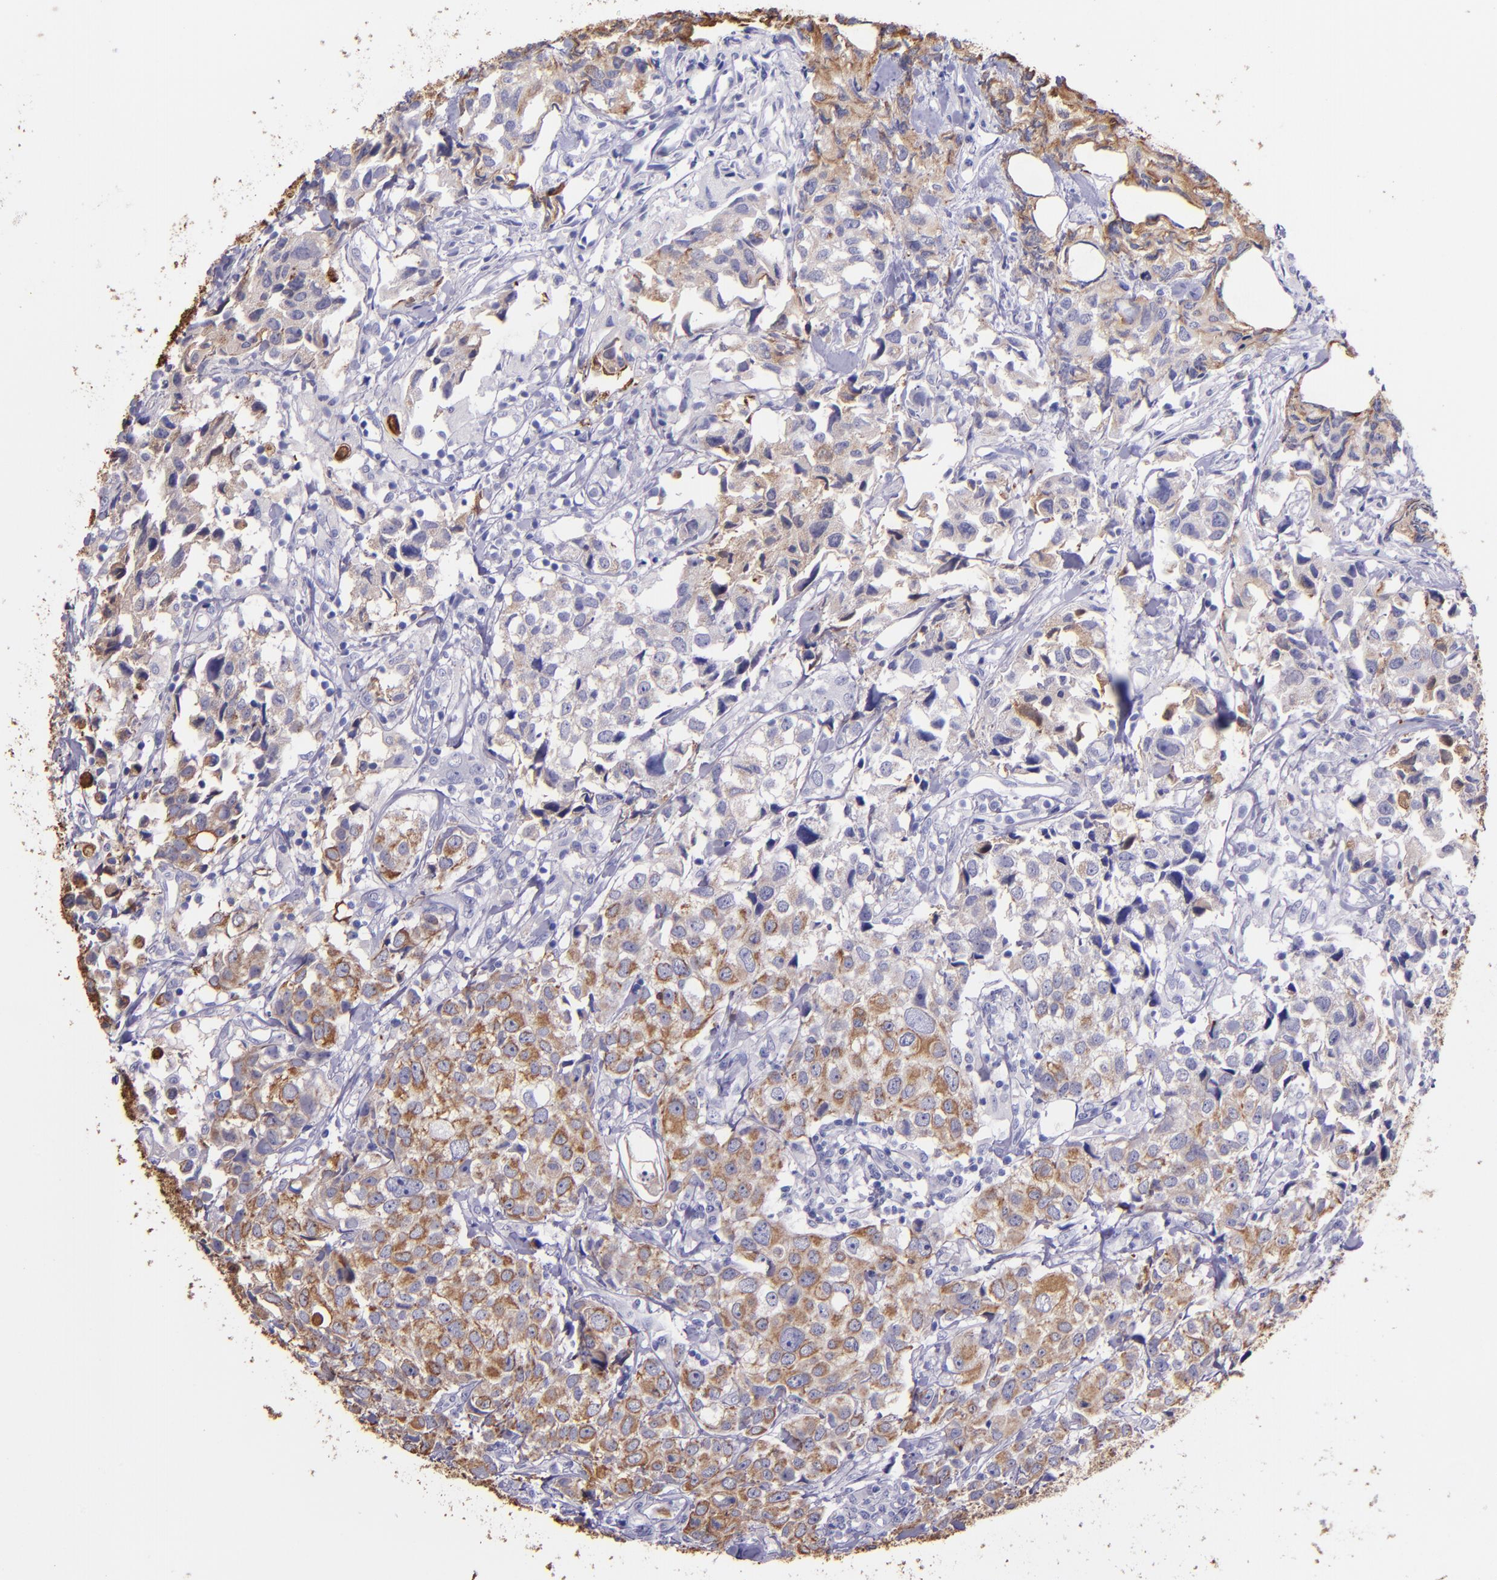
{"staining": {"intensity": "moderate", "quantity": ">75%", "location": "cytoplasmic/membranous"}, "tissue": "urothelial cancer", "cell_type": "Tumor cells", "image_type": "cancer", "snomed": [{"axis": "morphology", "description": "Urothelial carcinoma, High grade"}, {"axis": "topography", "description": "Urinary bladder"}], "caption": "Immunohistochemical staining of human urothelial carcinoma (high-grade) shows medium levels of moderate cytoplasmic/membranous protein staining in approximately >75% of tumor cells.", "gene": "KRT4", "patient": {"sex": "female", "age": 75}}